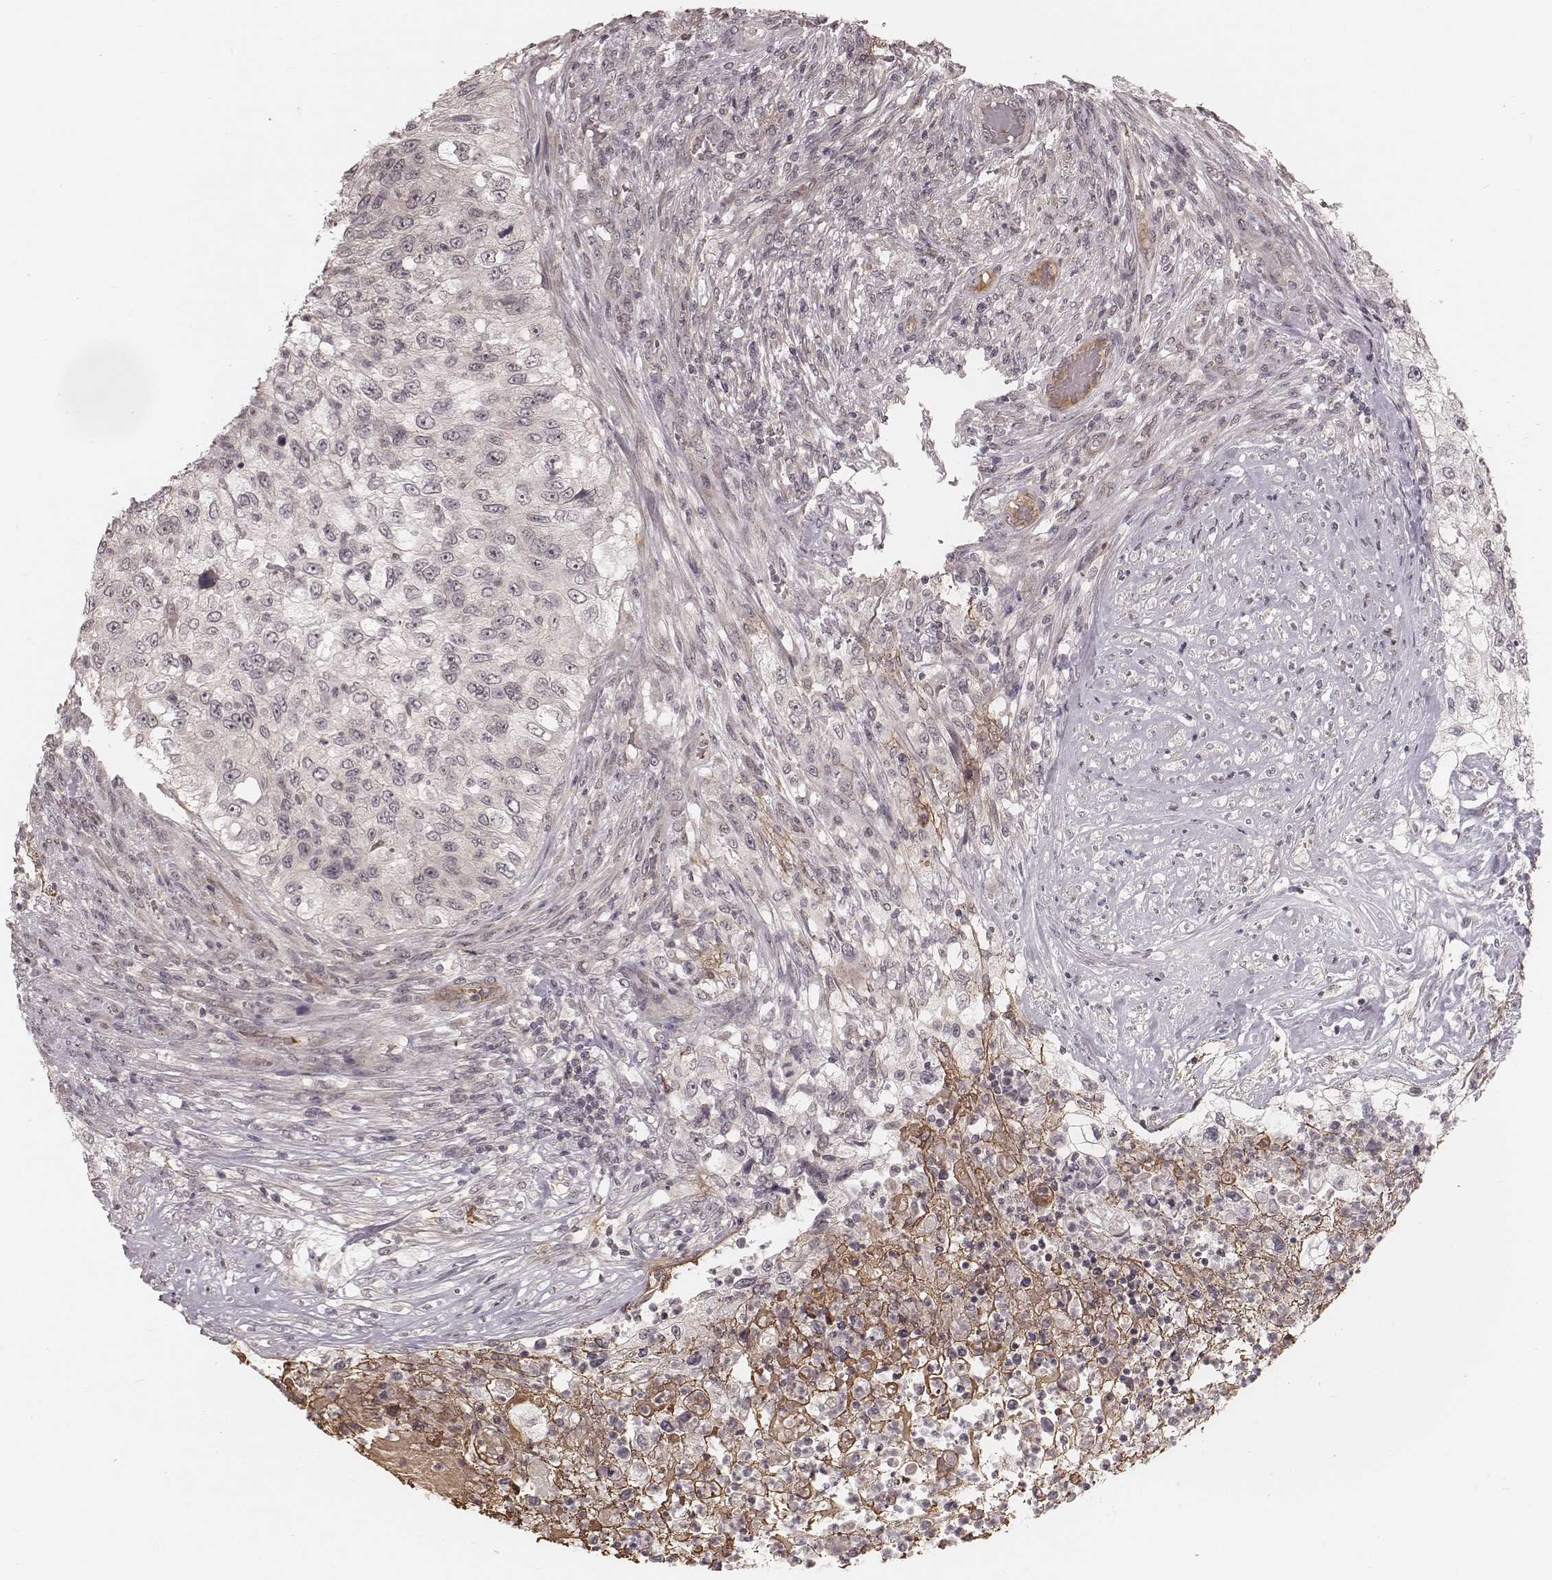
{"staining": {"intensity": "negative", "quantity": "none", "location": "none"}, "tissue": "urothelial cancer", "cell_type": "Tumor cells", "image_type": "cancer", "snomed": [{"axis": "morphology", "description": "Urothelial carcinoma, High grade"}, {"axis": "topography", "description": "Urinary bladder"}], "caption": "The histopathology image displays no staining of tumor cells in urothelial cancer.", "gene": "IL5", "patient": {"sex": "female", "age": 60}}